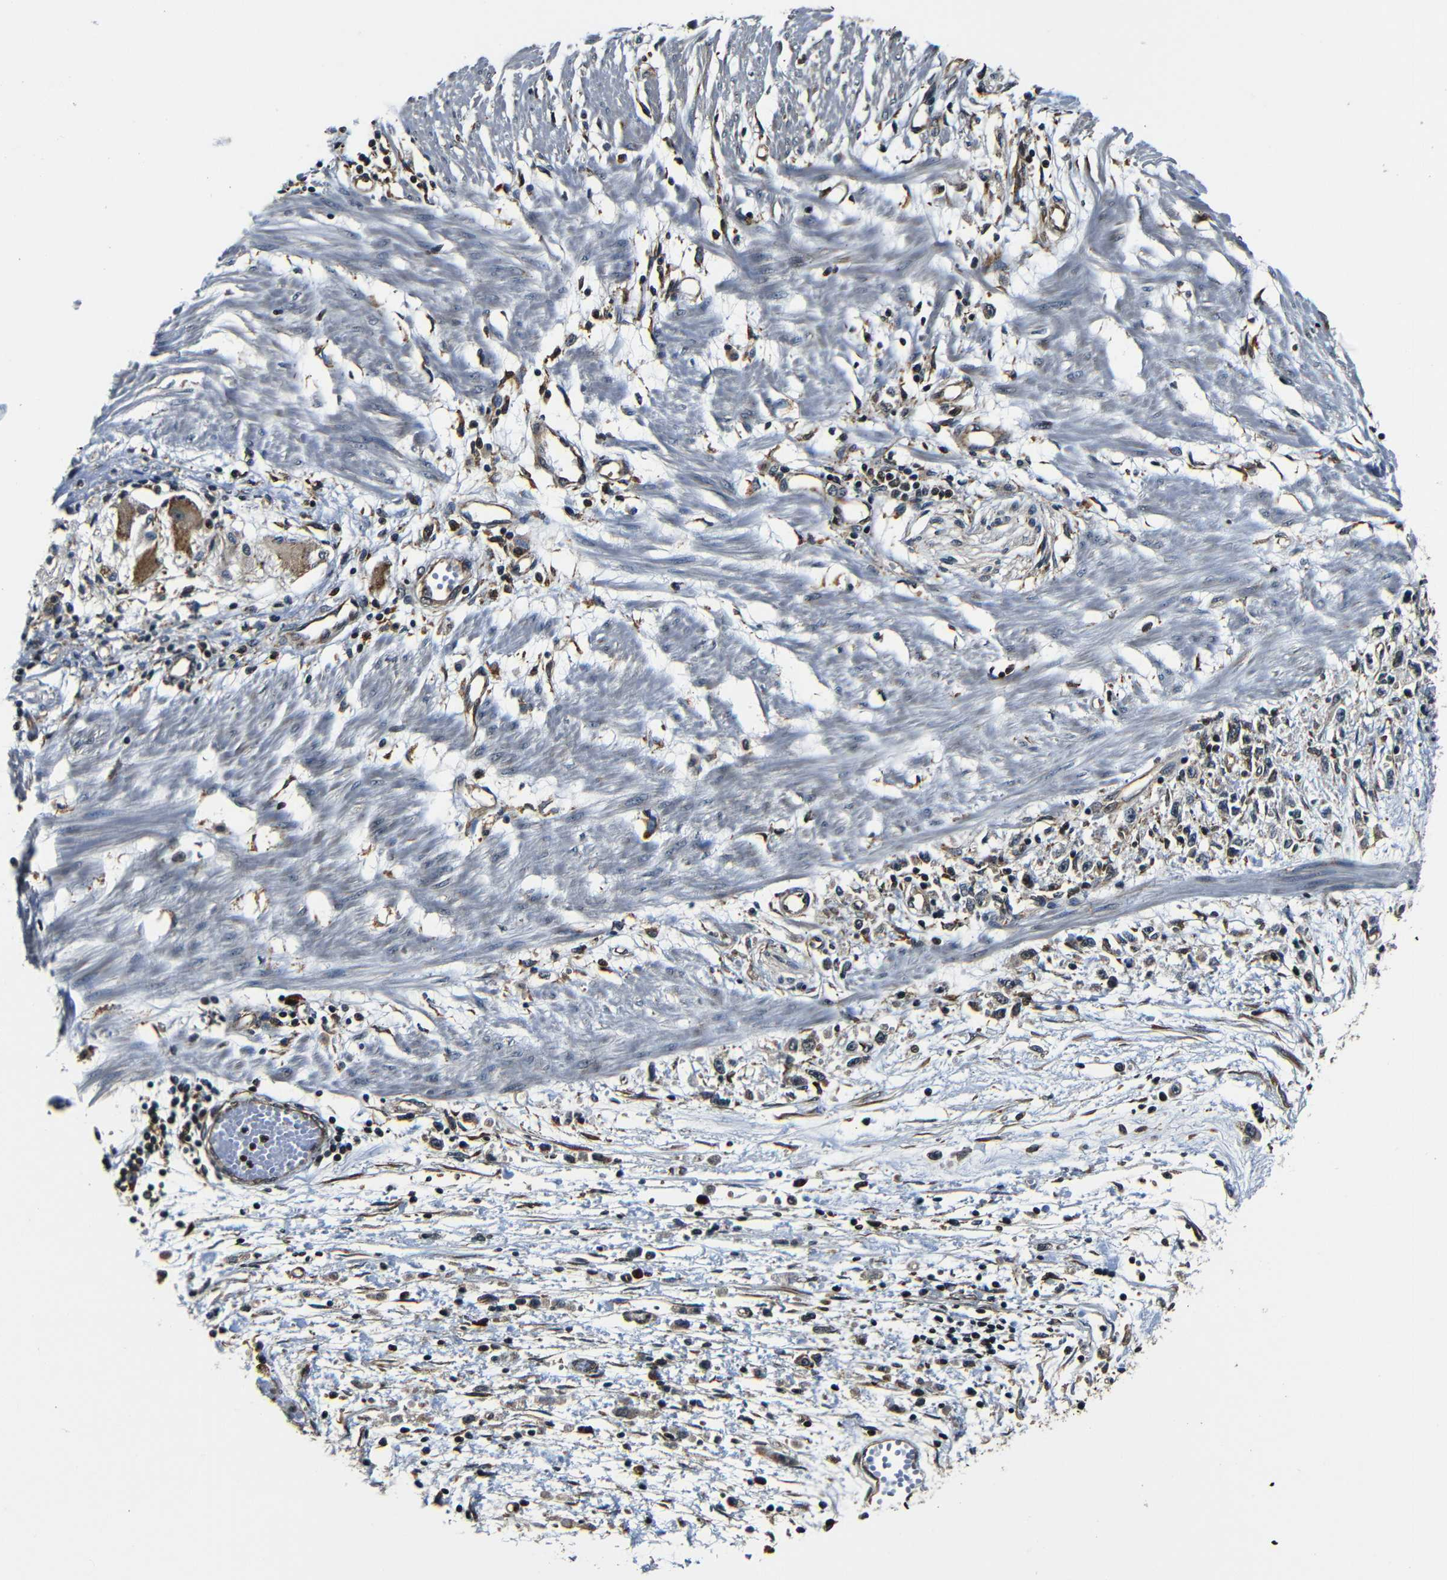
{"staining": {"intensity": "moderate", "quantity": "25%-75%", "location": "cytoplasmic/membranous"}, "tissue": "stomach cancer", "cell_type": "Tumor cells", "image_type": "cancer", "snomed": [{"axis": "morphology", "description": "Adenocarcinoma, NOS"}, {"axis": "topography", "description": "Stomach"}], "caption": "Immunohistochemical staining of human adenocarcinoma (stomach) displays medium levels of moderate cytoplasmic/membranous positivity in about 25%-75% of tumor cells.", "gene": "NCBP3", "patient": {"sex": "female", "age": 59}}